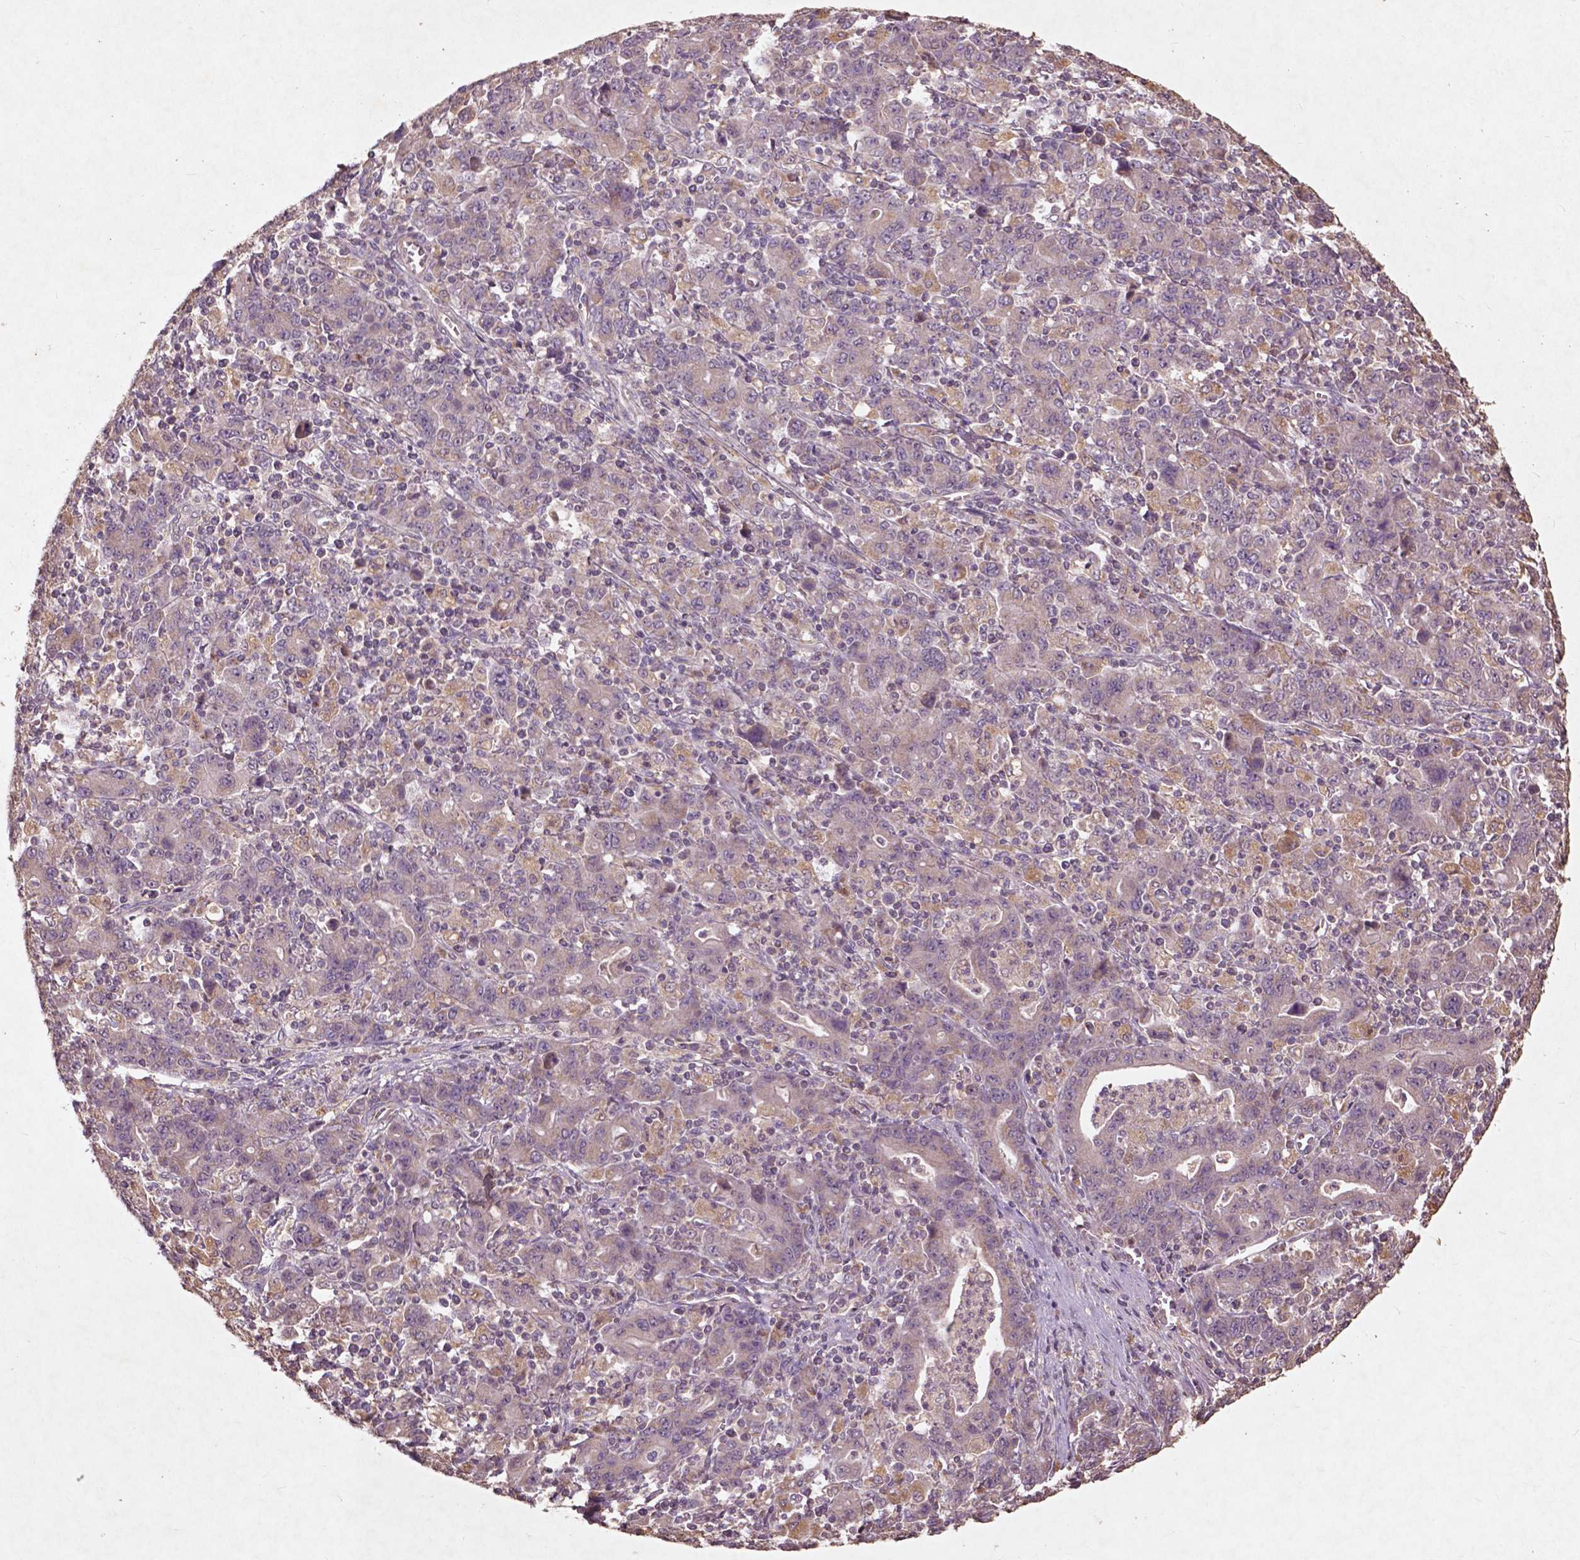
{"staining": {"intensity": "moderate", "quantity": "25%-75%", "location": "cytoplasmic/membranous"}, "tissue": "stomach cancer", "cell_type": "Tumor cells", "image_type": "cancer", "snomed": [{"axis": "morphology", "description": "Adenocarcinoma, NOS"}, {"axis": "topography", "description": "Stomach, upper"}], "caption": "Approximately 25%-75% of tumor cells in human stomach adenocarcinoma demonstrate moderate cytoplasmic/membranous protein positivity as visualized by brown immunohistochemical staining.", "gene": "ST6GALNAC5", "patient": {"sex": "male", "age": 69}}